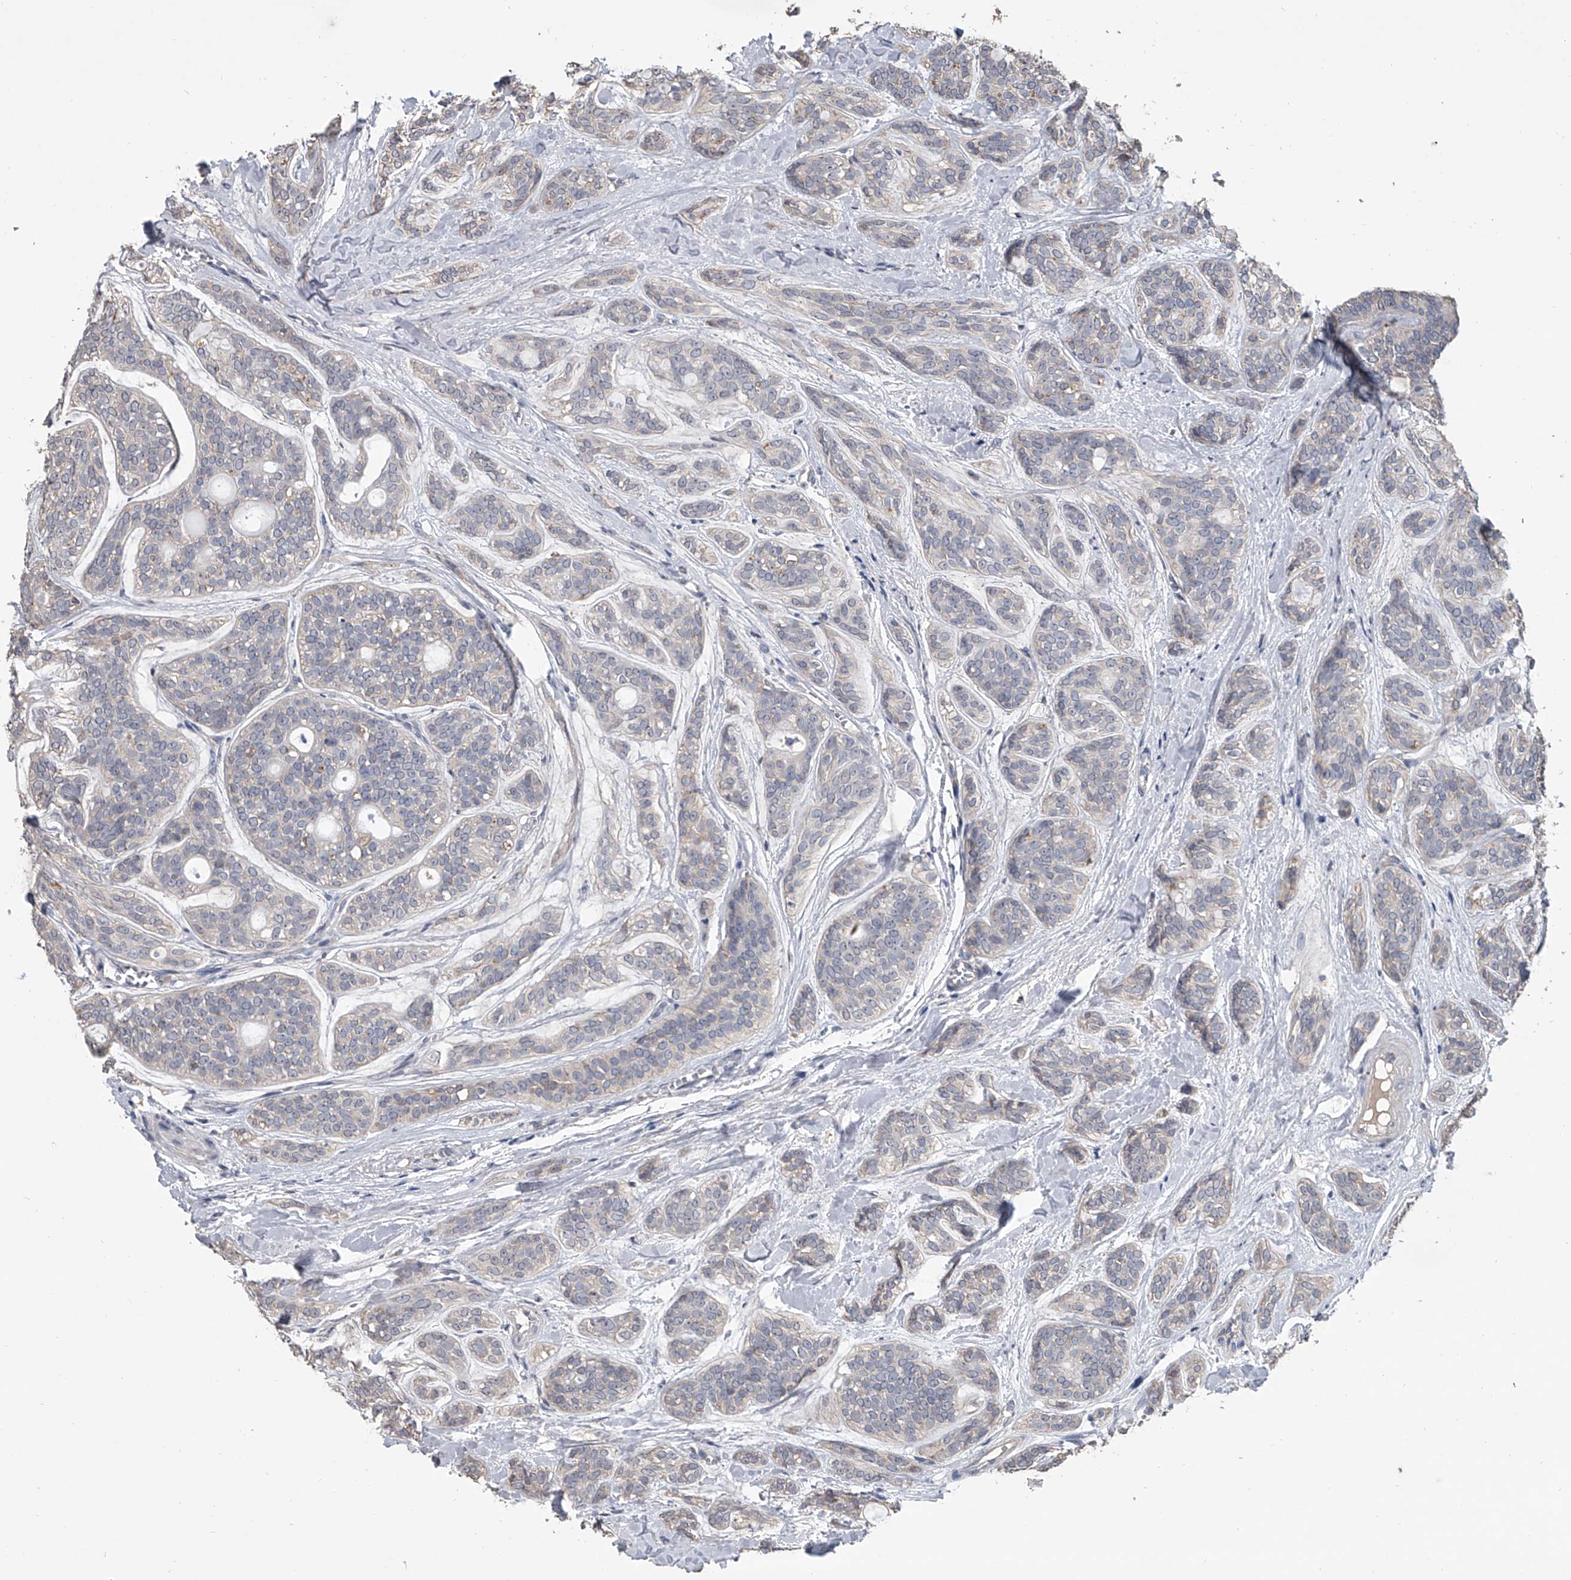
{"staining": {"intensity": "negative", "quantity": "none", "location": "none"}, "tissue": "head and neck cancer", "cell_type": "Tumor cells", "image_type": "cancer", "snomed": [{"axis": "morphology", "description": "Adenocarcinoma, NOS"}, {"axis": "topography", "description": "Head-Neck"}], "caption": "This is a photomicrograph of immunohistochemistry (IHC) staining of adenocarcinoma (head and neck), which shows no staining in tumor cells.", "gene": "DOCK9", "patient": {"sex": "male", "age": 66}}